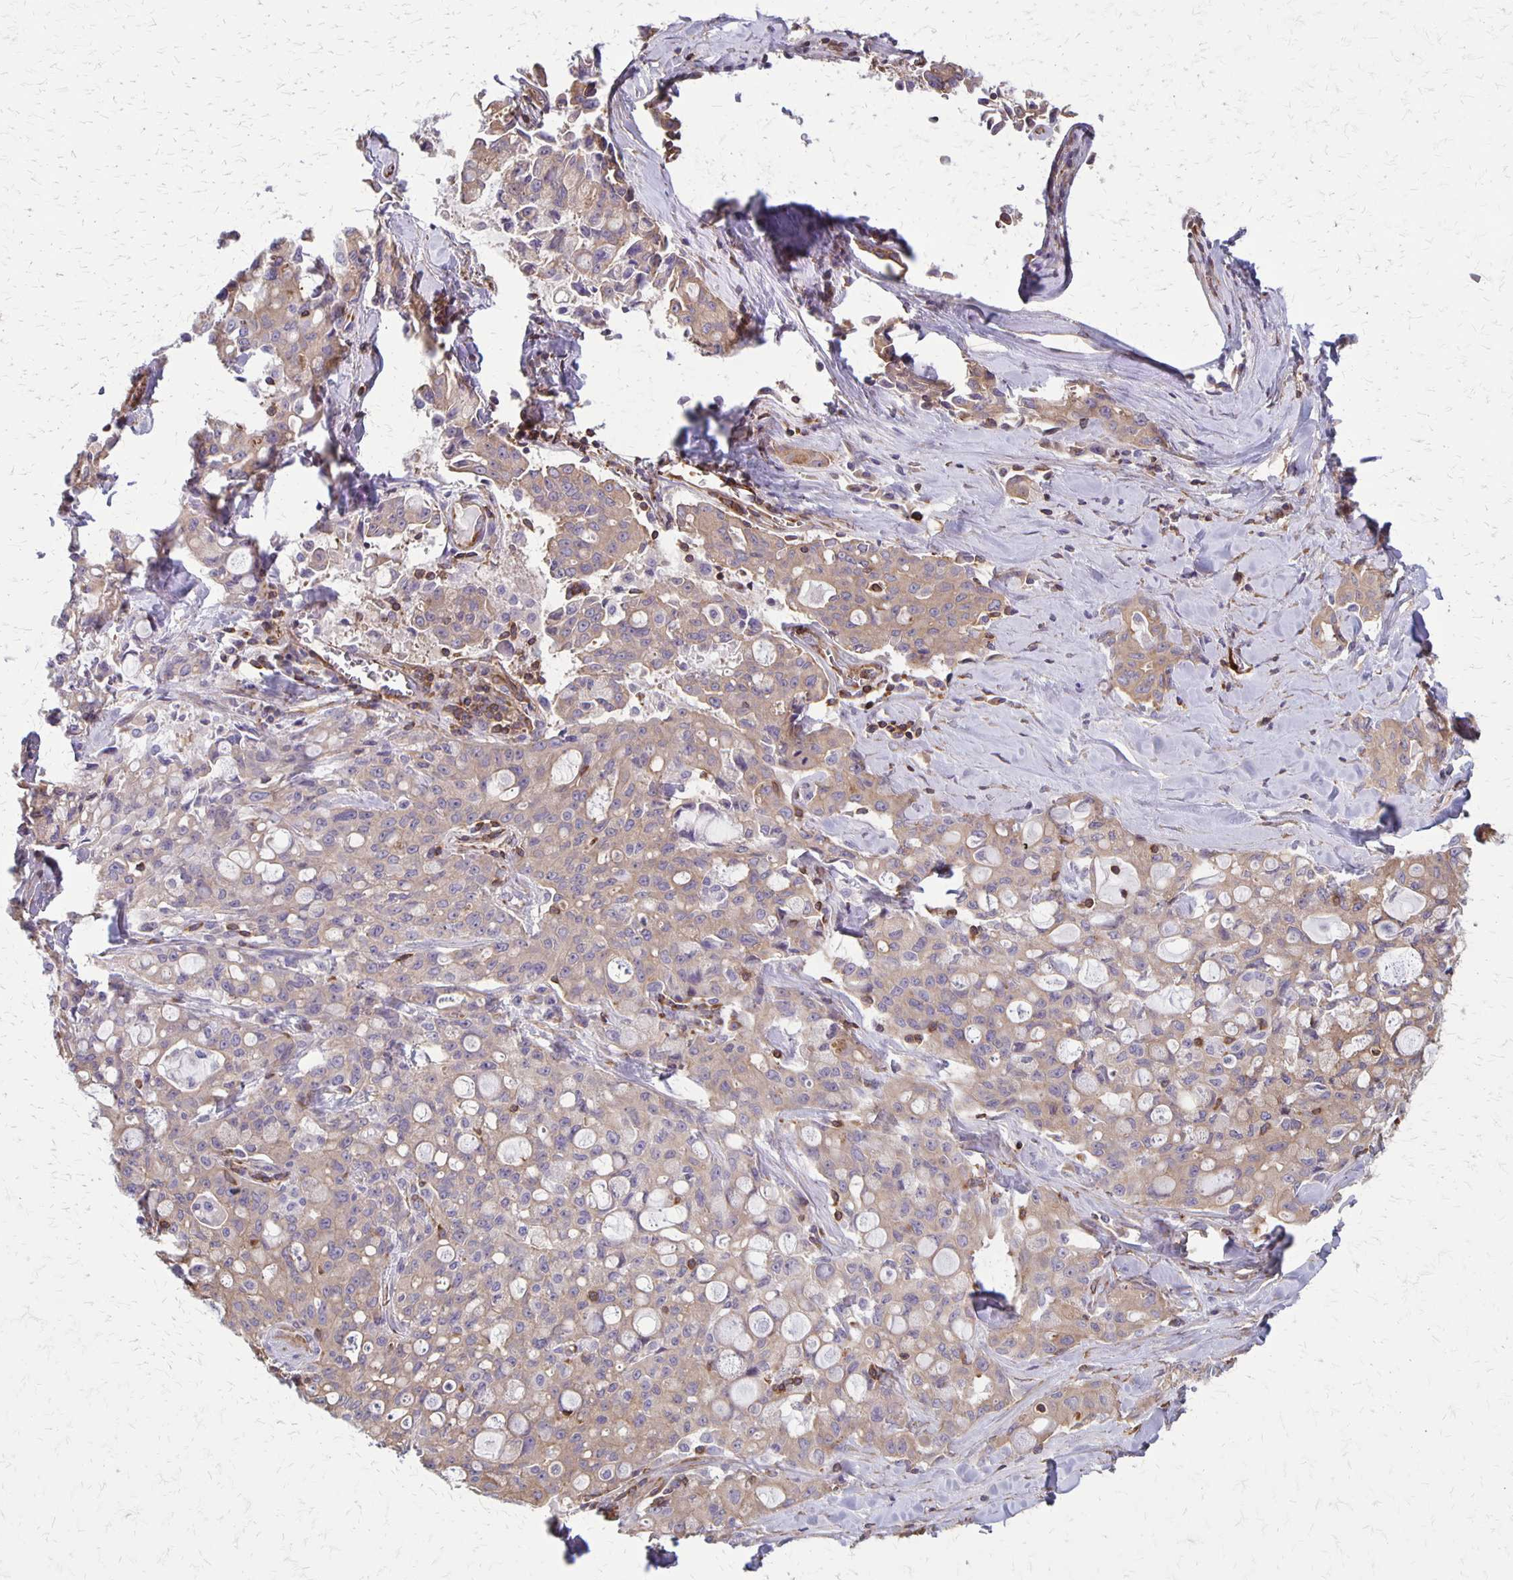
{"staining": {"intensity": "weak", "quantity": ">75%", "location": "cytoplasmic/membranous"}, "tissue": "lung cancer", "cell_type": "Tumor cells", "image_type": "cancer", "snomed": [{"axis": "morphology", "description": "Adenocarcinoma, NOS"}, {"axis": "topography", "description": "Lung"}], "caption": "Lung cancer stained for a protein demonstrates weak cytoplasmic/membranous positivity in tumor cells.", "gene": "SEPTIN5", "patient": {"sex": "female", "age": 44}}